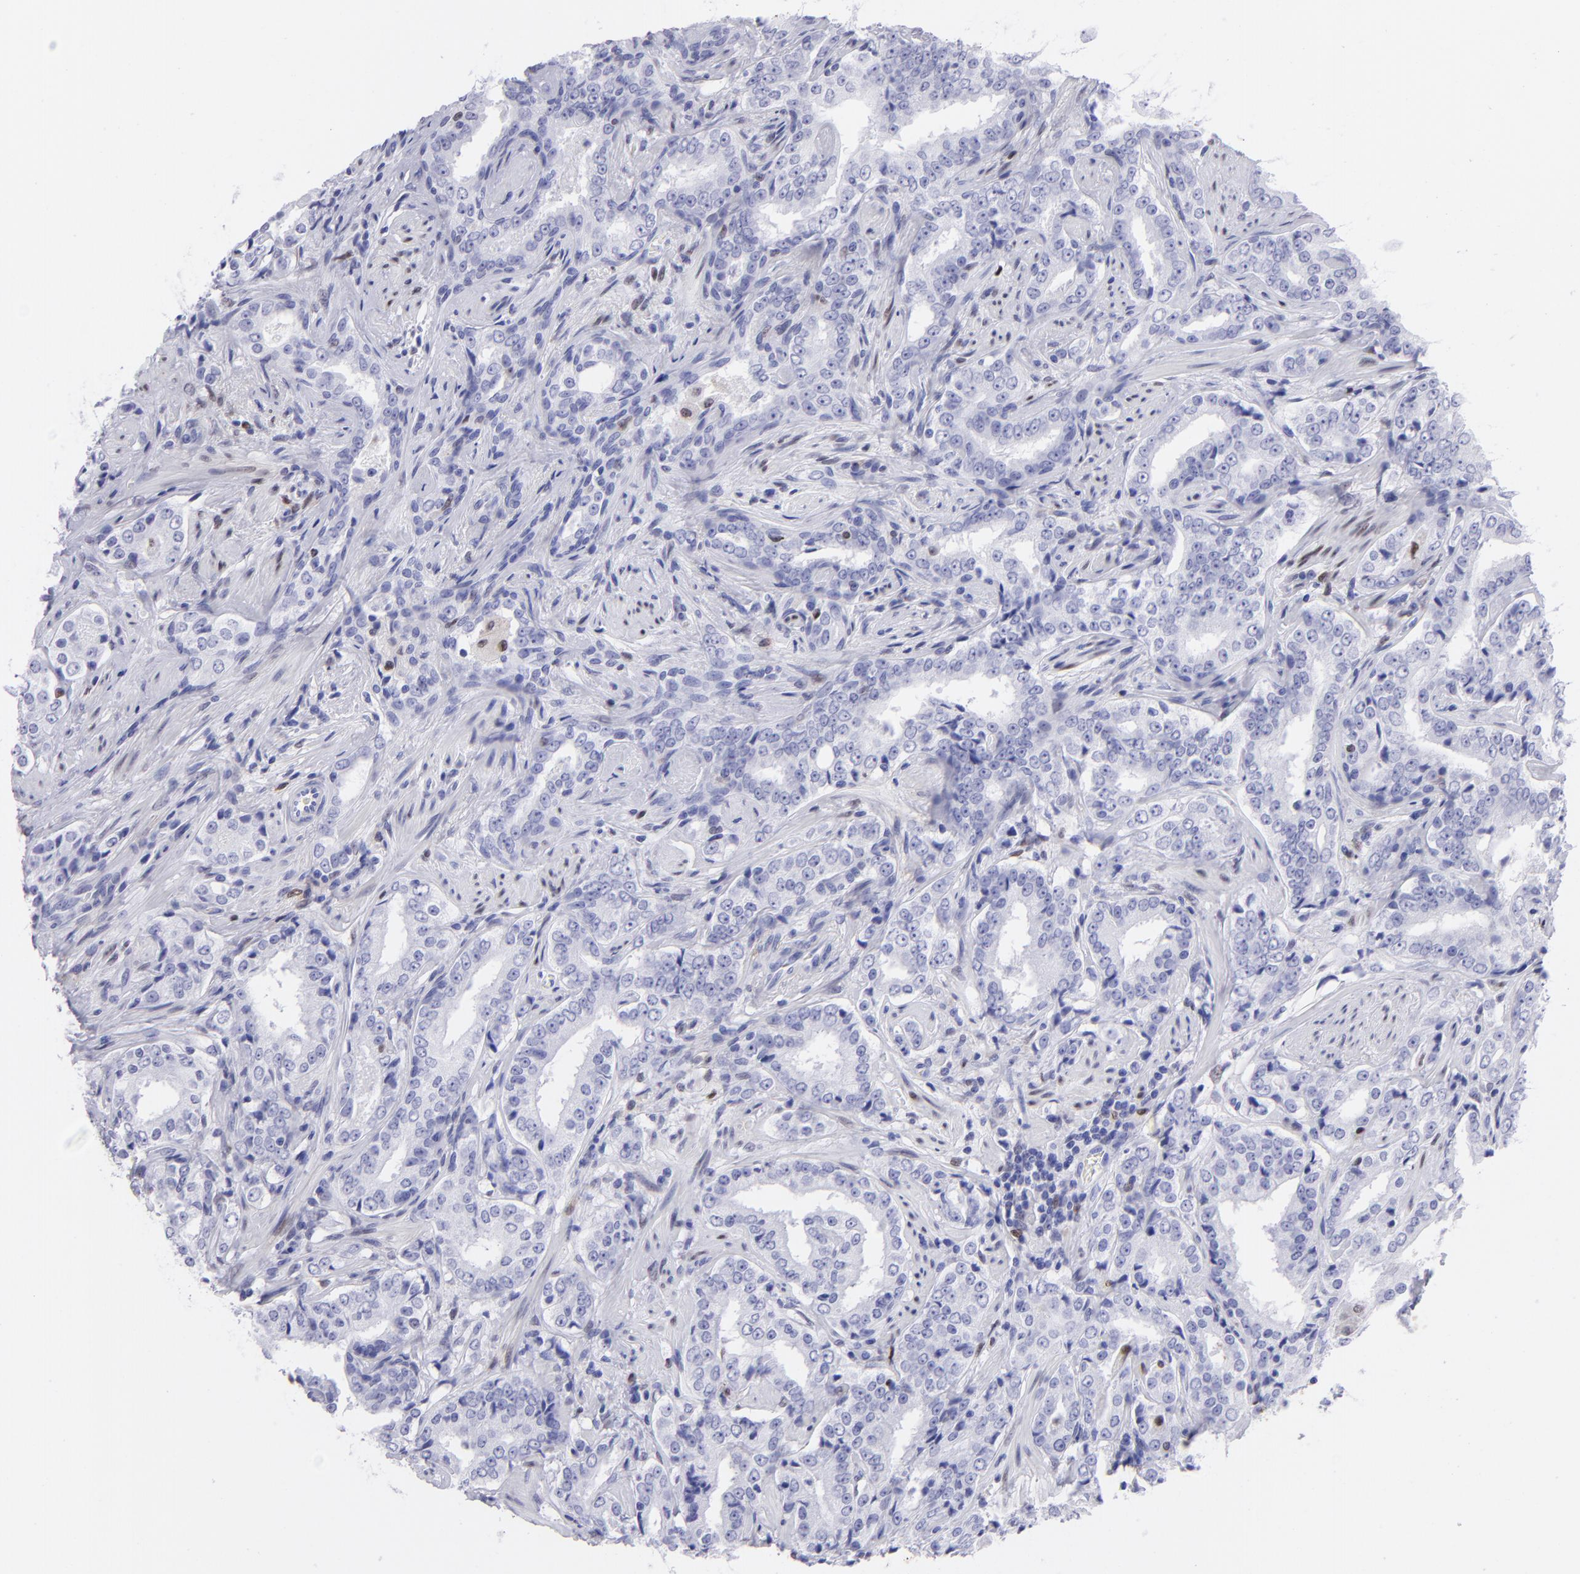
{"staining": {"intensity": "negative", "quantity": "none", "location": "none"}, "tissue": "prostate cancer", "cell_type": "Tumor cells", "image_type": "cancer", "snomed": [{"axis": "morphology", "description": "Adenocarcinoma, Medium grade"}, {"axis": "topography", "description": "Prostate"}], "caption": "This is a histopathology image of immunohistochemistry staining of prostate cancer (medium-grade adenocarcinoma), which shows no staining in tumor cells. Brightfield microscopy of immunohistochemistry (IHC) stained with DAB (brown) and hematoxylin (blue), captured at high magnification.", "gene": "MITF", "patient": {"sex": "male", "age": 60}}